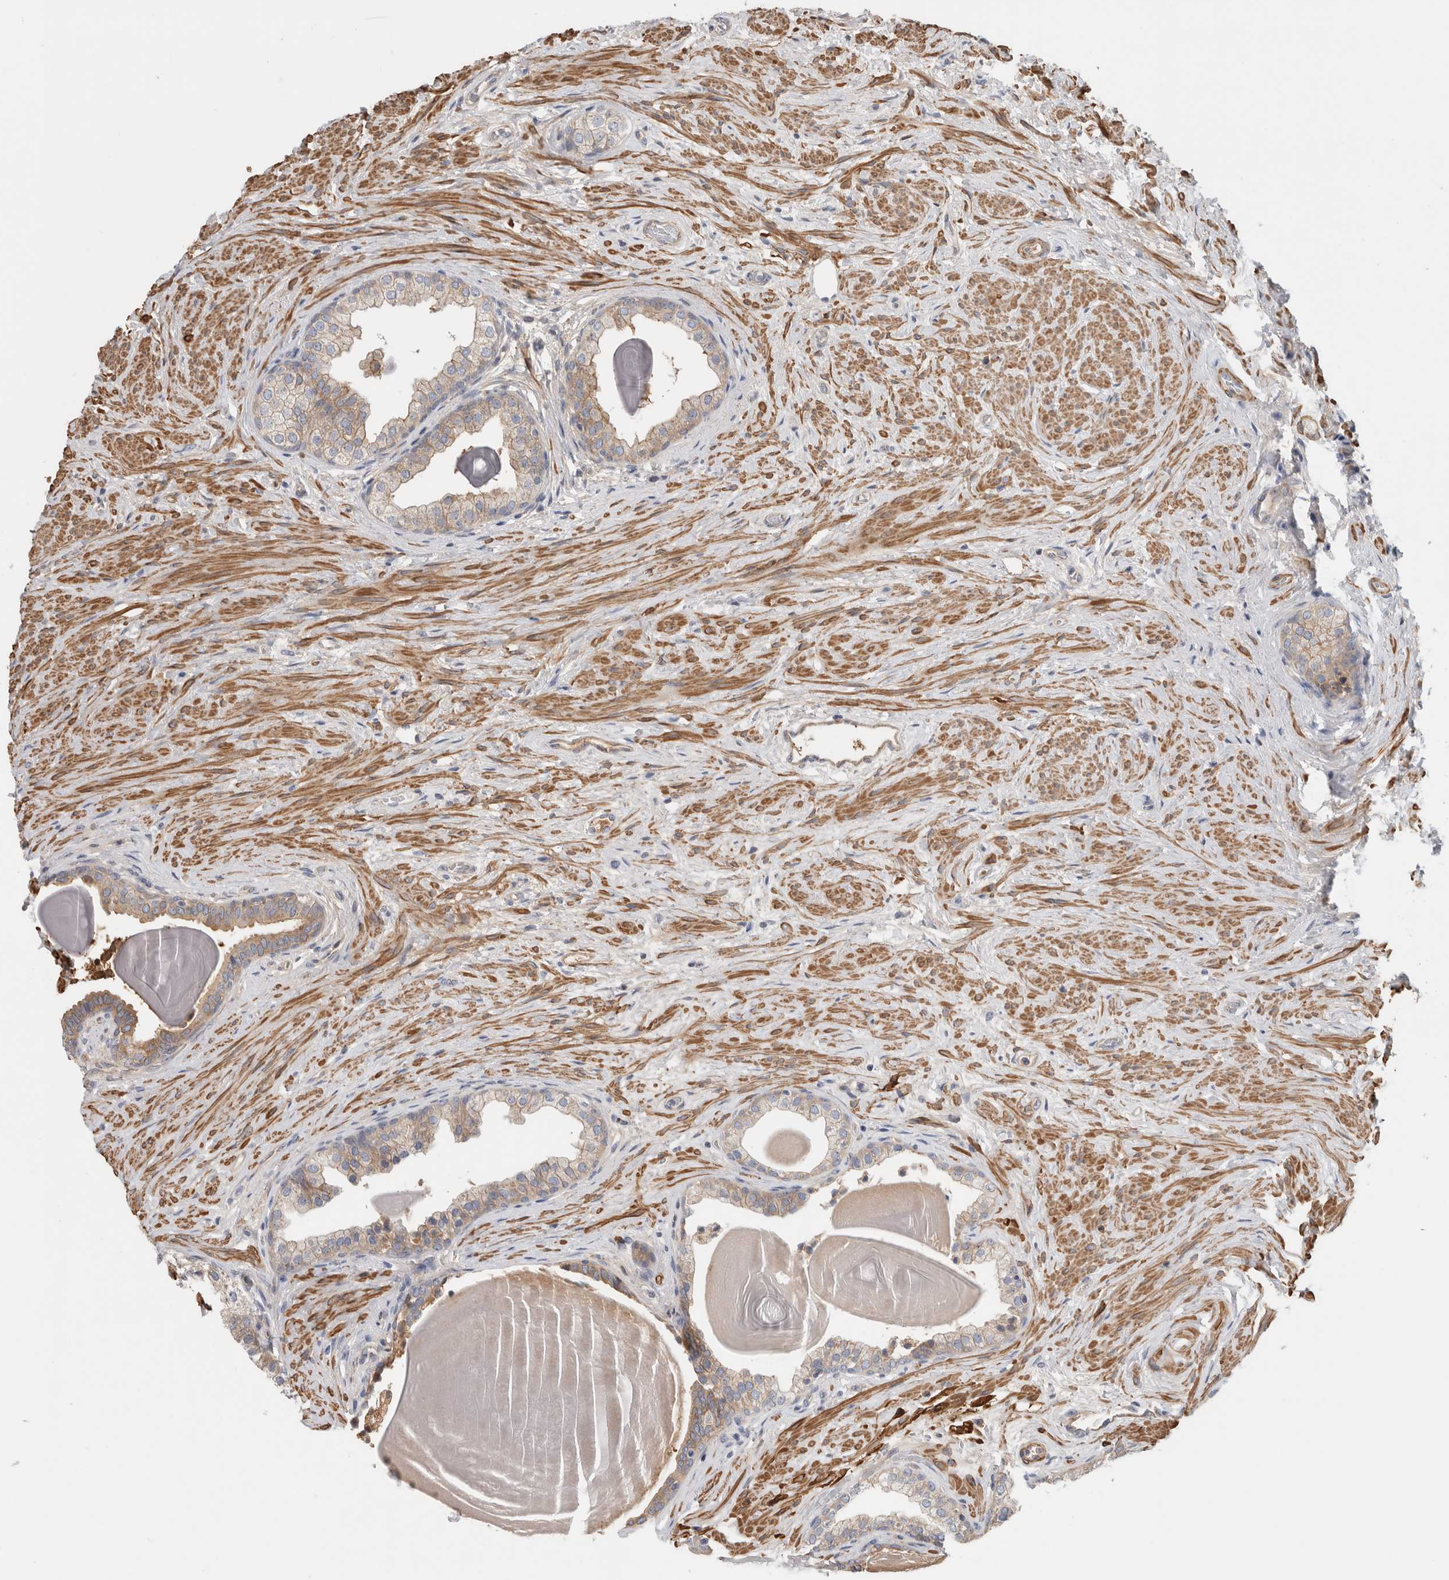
{"staining": {"intensity": "weak", "quantity": "<25%", "location": "cytoplasmic/membranous"}, "tissue": "prostate", "cell_type": "Glandular cells", "image_type": "normal", "snomed": [{"axis": "morphology", "description": "Normal tissue, NOS"}, {"axis": "topography", "description": "Prostate"}], "caption": "The photomicrograph shows no staining of glandular cells in normal prostate. The staining was performed using DAB (3,3'-diaminobenzidine) to visualize the protein expression in brown, while the nuclei were stained in blue with hematoxylin (Magnification: 20x).", "gene": "CFI", "patient": {"sex": "male", "age": 48}}